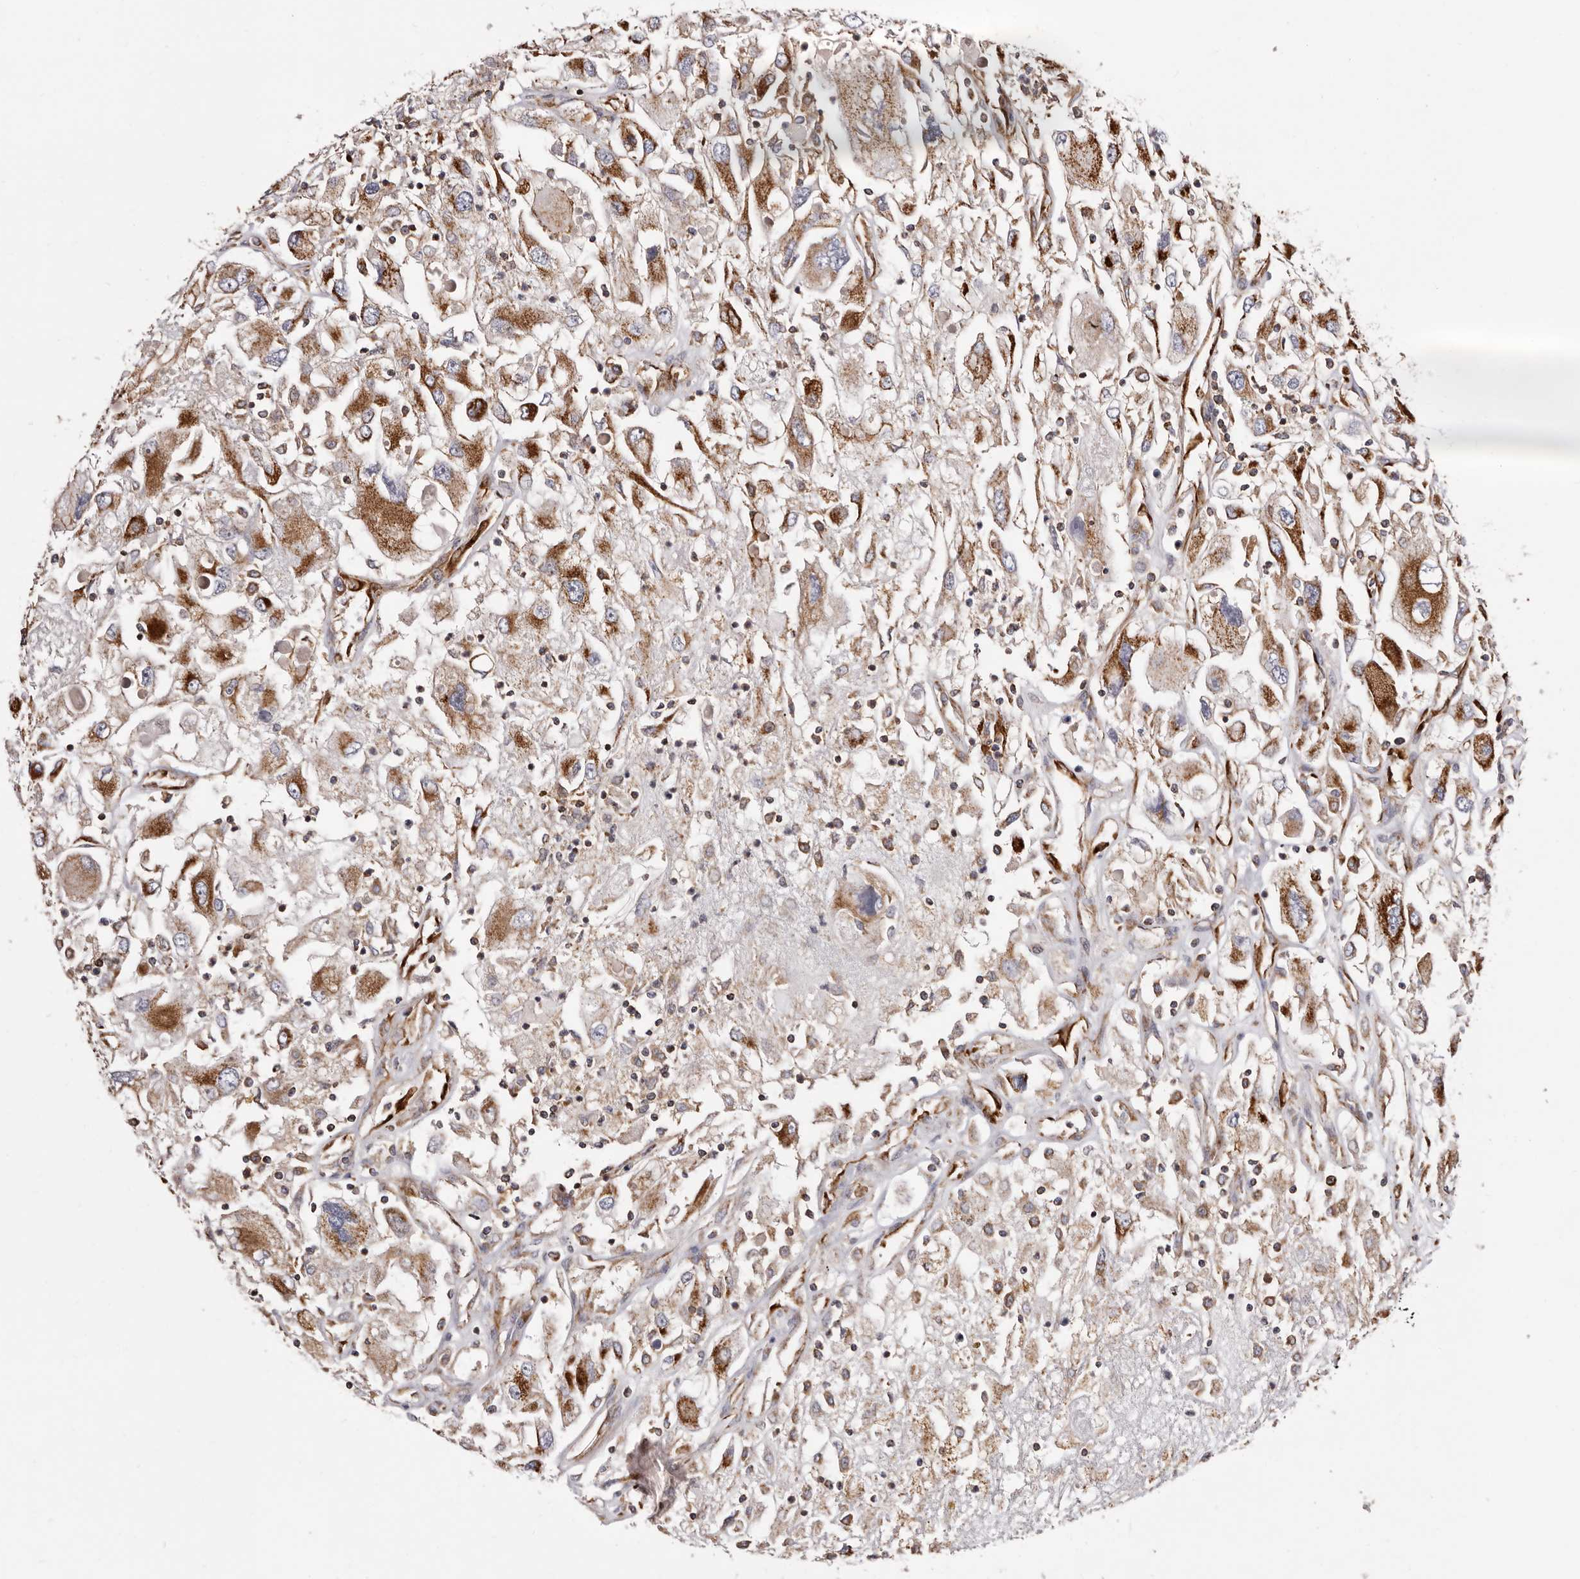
{"staining": {"intensity": "strong", "quantity": "25%-75%", "location": "cytoplasmic/membranous"}, "tissue": "renal cancer", "cell_type": "Tumor cells", "image_type": "cancer", "snomed": [{"axis": "morphology", "description": "Adenocarcinoma, NOS"}, {"axis": "topography", "description": "Kidney"}], "caption": "Human renal cancer stained for a protein (brown) shows strong cytoplasmic/membranous positive expression in approximately 25%-75% of tumor cells.", "gene": "COQ8B", "patient": {"sex": "female", "age": 52}}